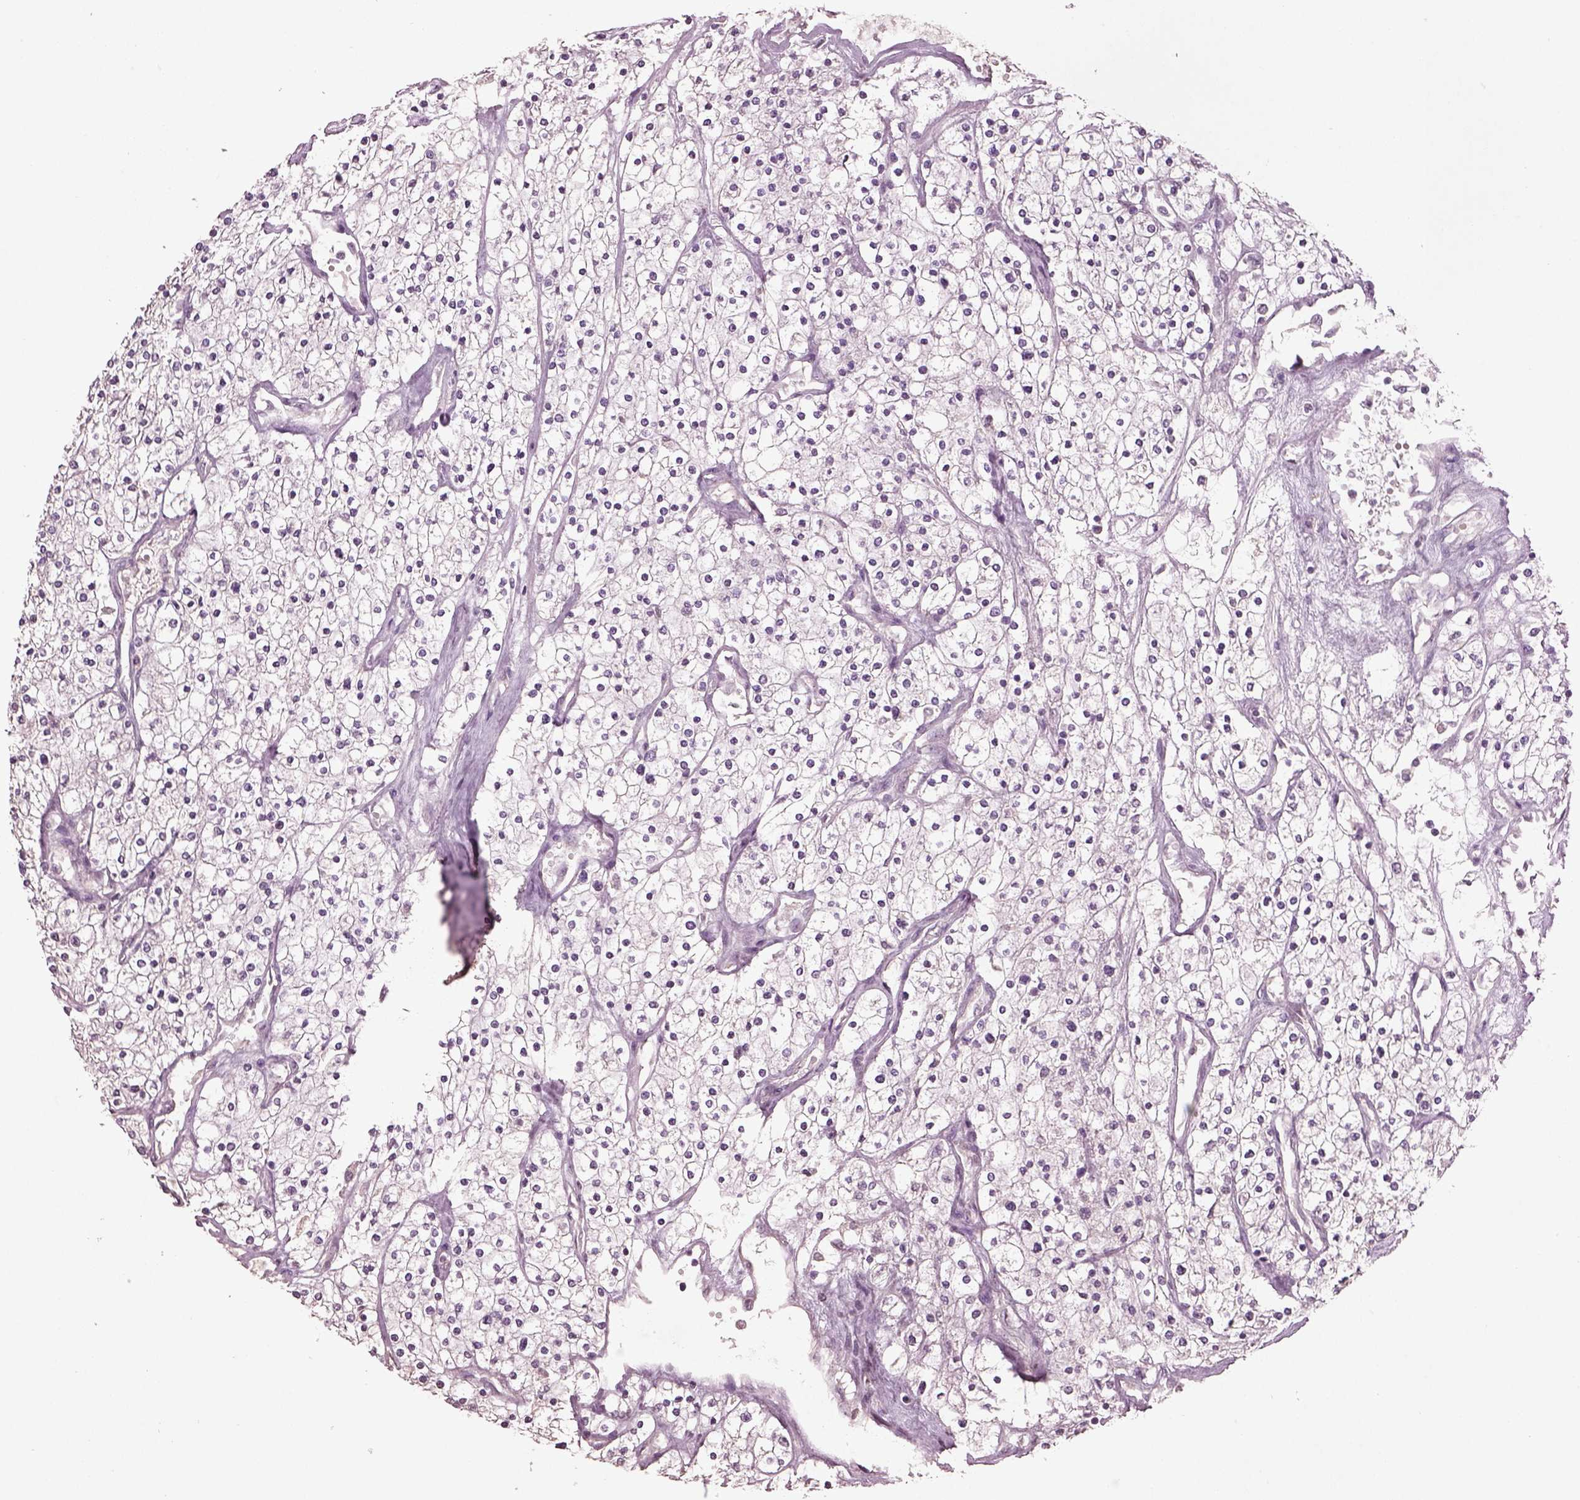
{"staining": {"intensity": "negative", "quantity": "none", "location": "none"}, "tissue": "renal cancer", "cell_type": "Tumor cells", "image_type": "cancer", "snomed": [{"axis": "morphology", "description": "Adenocarcinoma, NOS"}, {"axis": "topography", "description": "Kidney"}], "caption": "Tumor cells are negative for protein expression in human renal cancer (adenocarcinoma). (DAB (3,3'-diaminobenzidine) immunohistochemistry visualized using brightfield microscopy, high magnification).", "gene": "KCNIP3", "patient": {"sex": "male", "age": 80}}